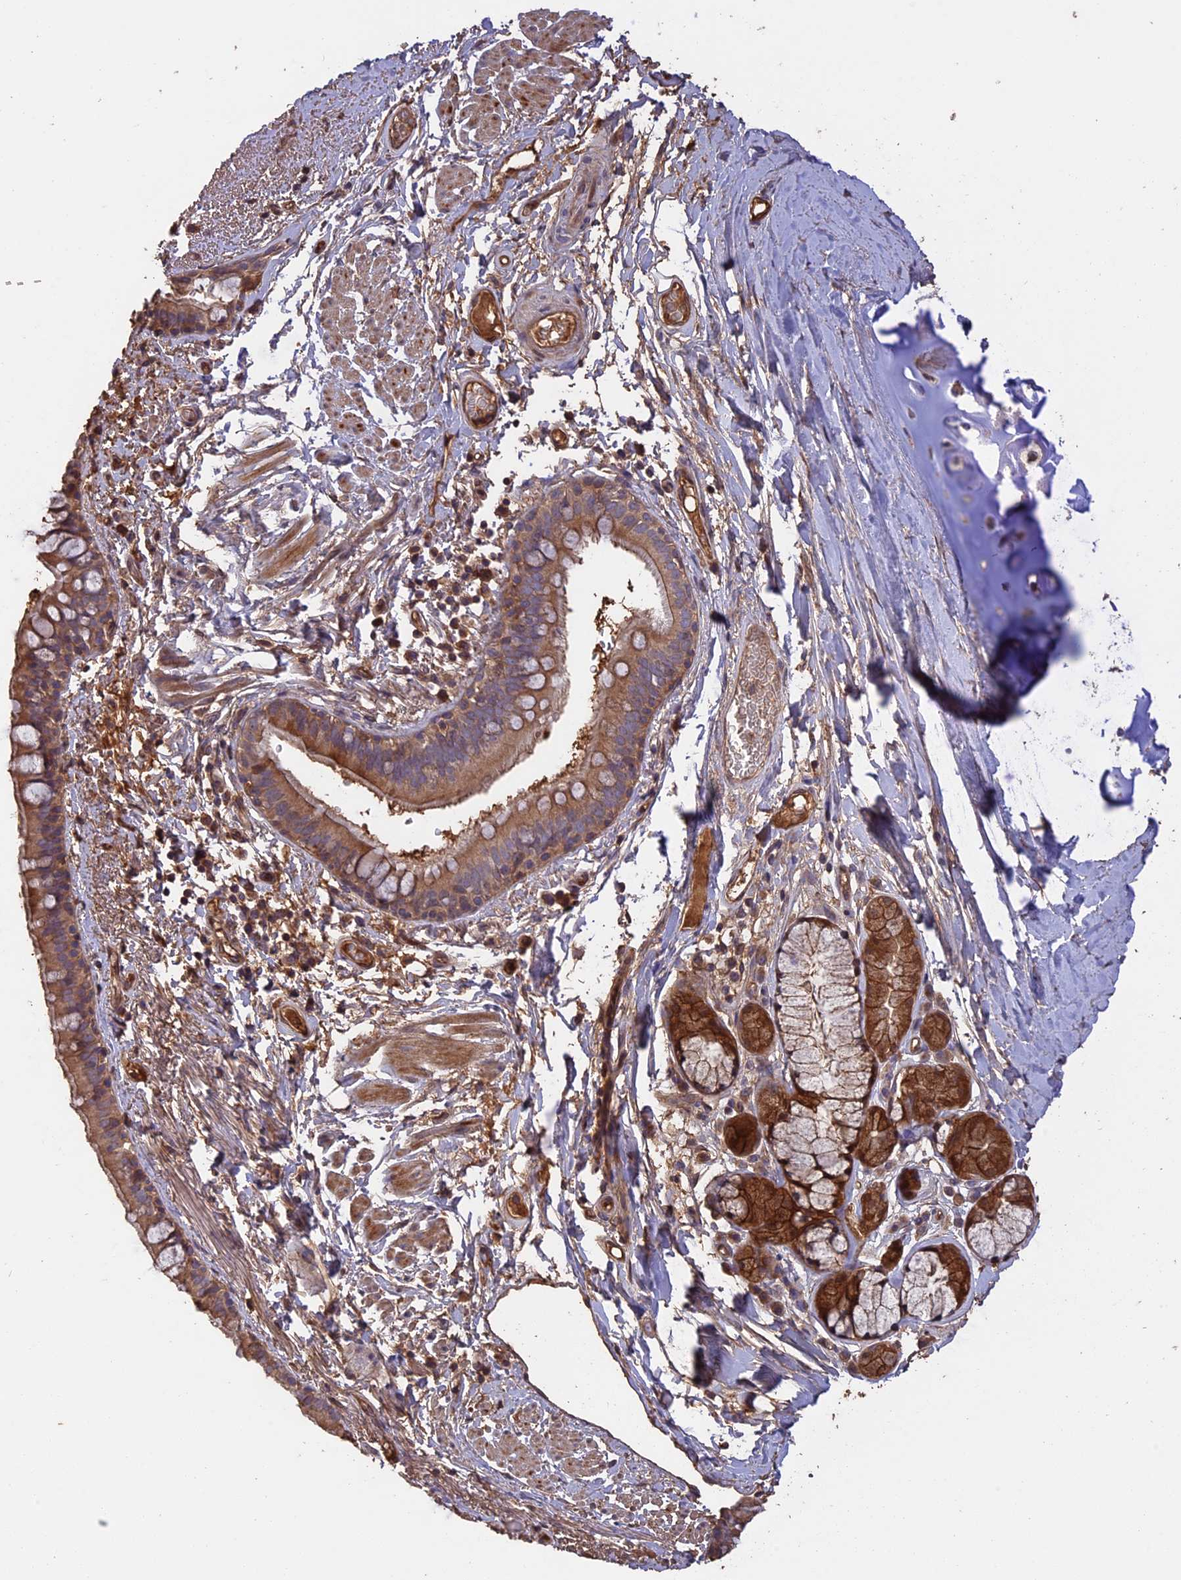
{"staining": {"intensity": "moderate", "quantity": ">75%", "location": "cytoplasmic/membranous"}, "tissue": "bronchus", "cell_type": "Respiratory epithelial cells", "image_type": "normal", "snomed": [{"axis": "morphology", "description": "Normal tissue, NOS"}, {"axis": "topography", "description": "Lymph node"}, {"axis": "topography", "description": "Bronchus"}], "caption": "Respiratory epithelial cells reveal moderate cytoplasmic/membranous expression in about >75% of cells in benign bronchus. Using DAB (3,3'-diaminobenzidine) (brown) and hematoxylin (blue) stains, captured at high magnification using brightfield microscopy.", "gene": "RASAL1", "patient": {"sex": "male", "age": 63}}